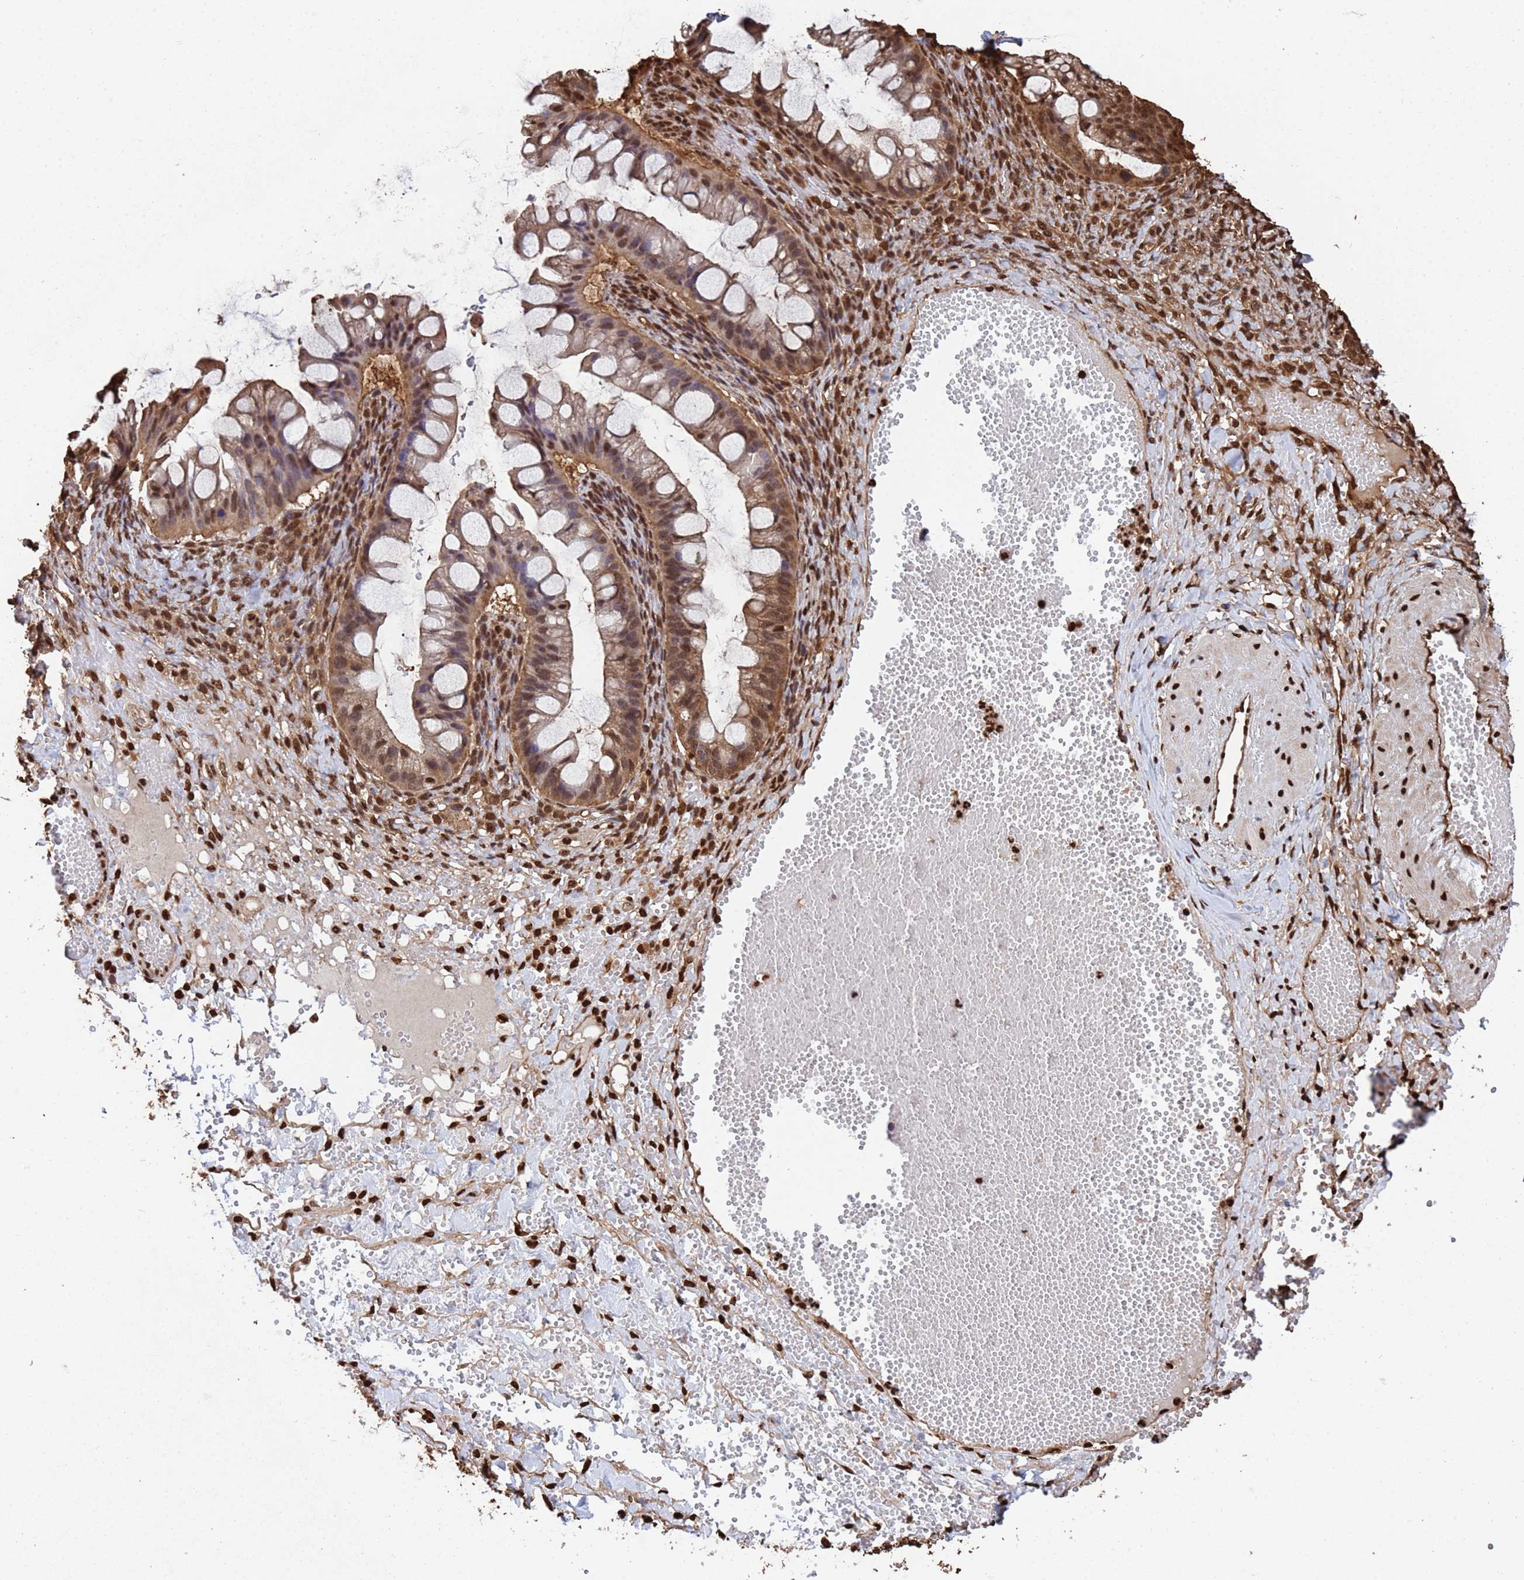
{"staining": {"intensity": "moderate", "quantity": "25%-75%", "location": "cytoplasmic/membranous,nuclear"}, "tissue": "ovarian cancer", "cell_type": "Tumor cells", "image_type": "cancer", "snomed": [{"axis": "morphology", "description": "Cystadenocarcinoma, mucinous, NOS"}, {"axis": "topography", "description": "Ovary"}], "caption": "Approximately 25%-75% of tumor cells in human ovarian cancer (mucinous cystadenocarcinoma) demonstrate moderate cytoplasmic/membranous and nuclear protein positivity as visualized by brown immunohistochemical staining.", "gene": "SUMO4", "patient": {"sex": "female", "age": 73}}